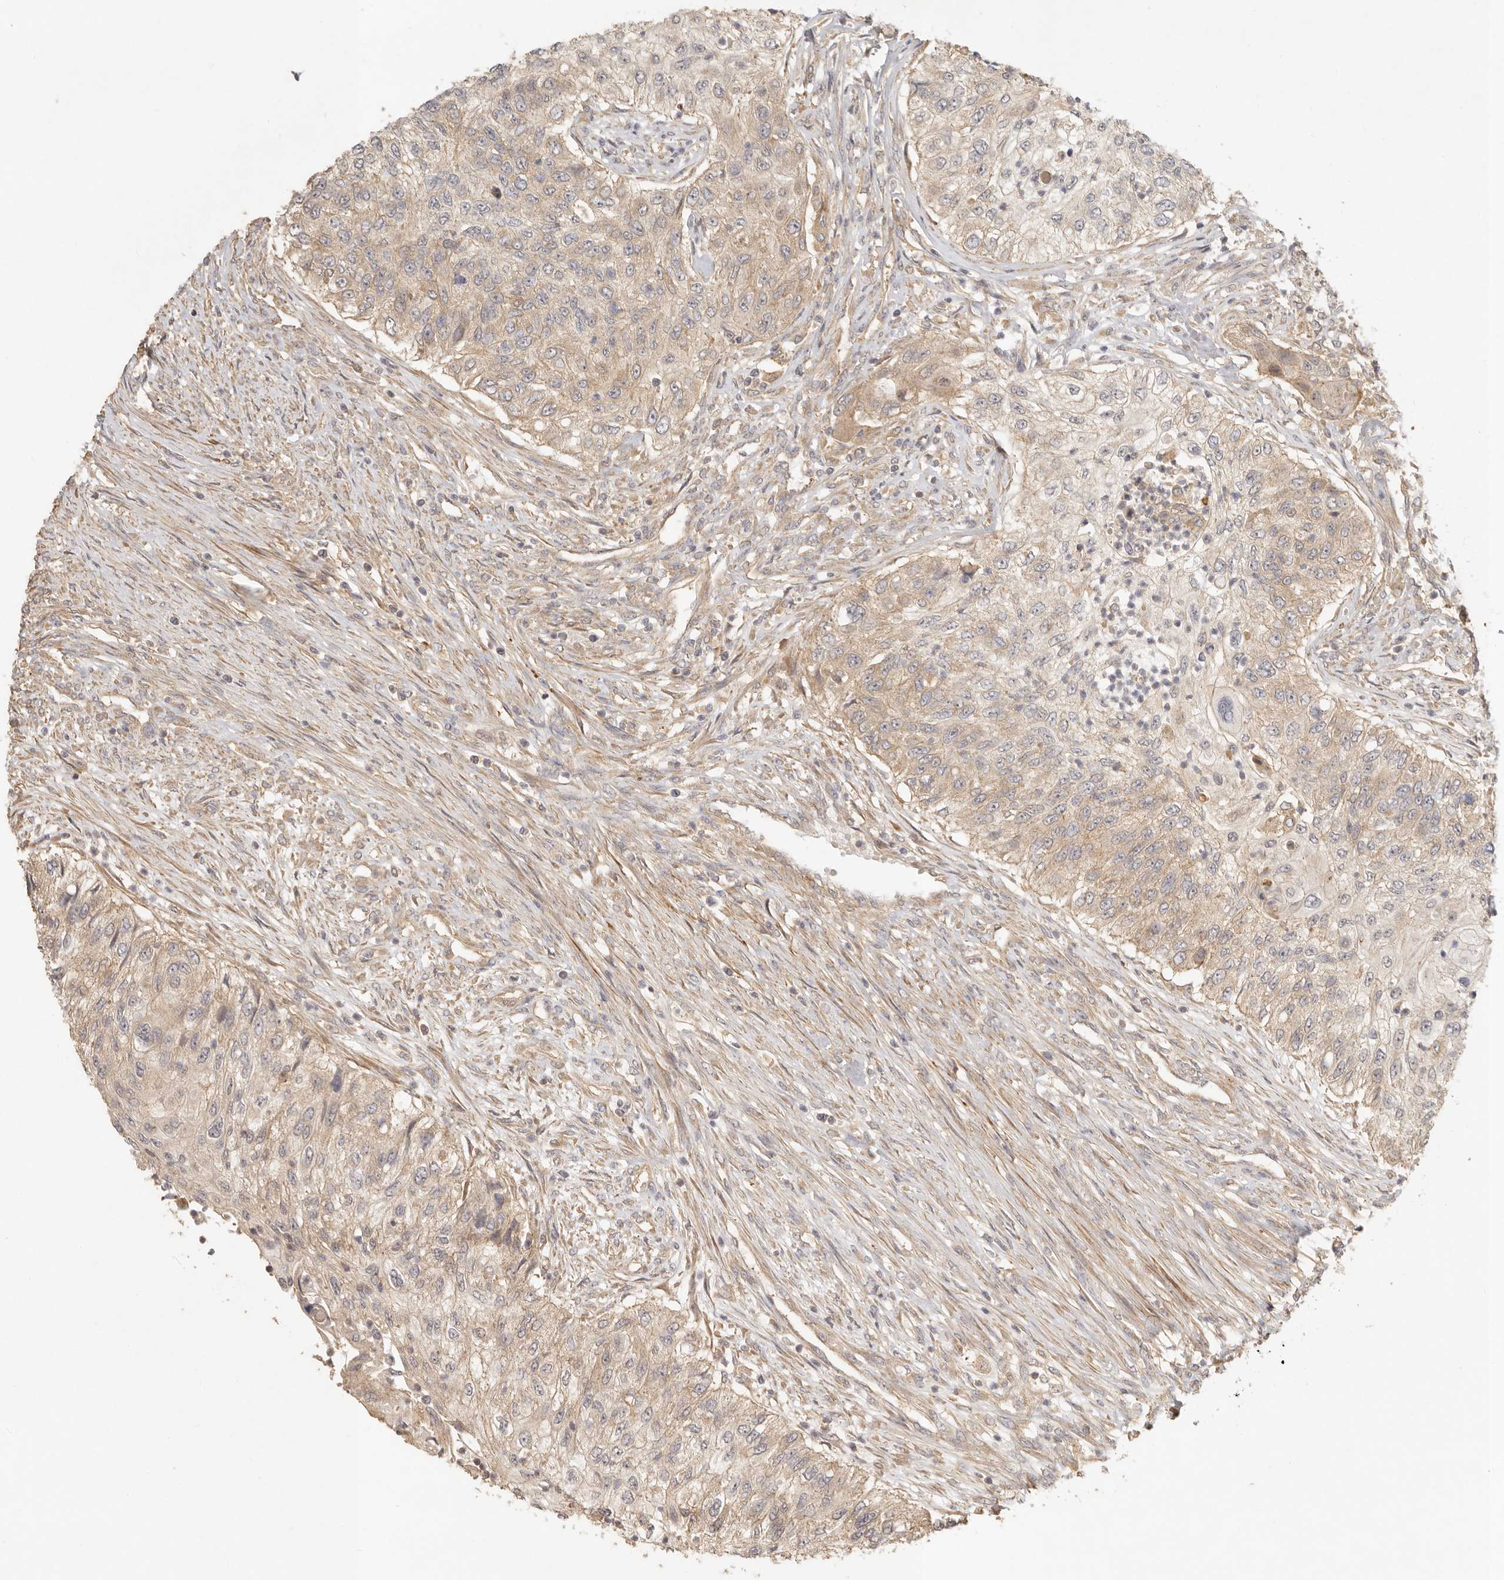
{"staining": {"intensity": "weak", "quantity": ">75%", "location": "cytoplasmic/membranous"}, "tissue": "urothelial cancer", "cell_type": "Tumor cells", "image_type": "cancer", "snomed": [{"axis": "morphology", "description": "Urothelial carcinoma, High grade"}, {"axis": "topography", "description": "Urinary bladder"}], "caption": "A low amount of weak cytoplasmic/membranous expression is identified in about >75% of tumor cells in high-grade urothelial carcinoma tissue.", "gene": "VIPR1", "patient": {"sex": "female", "age": 60}}